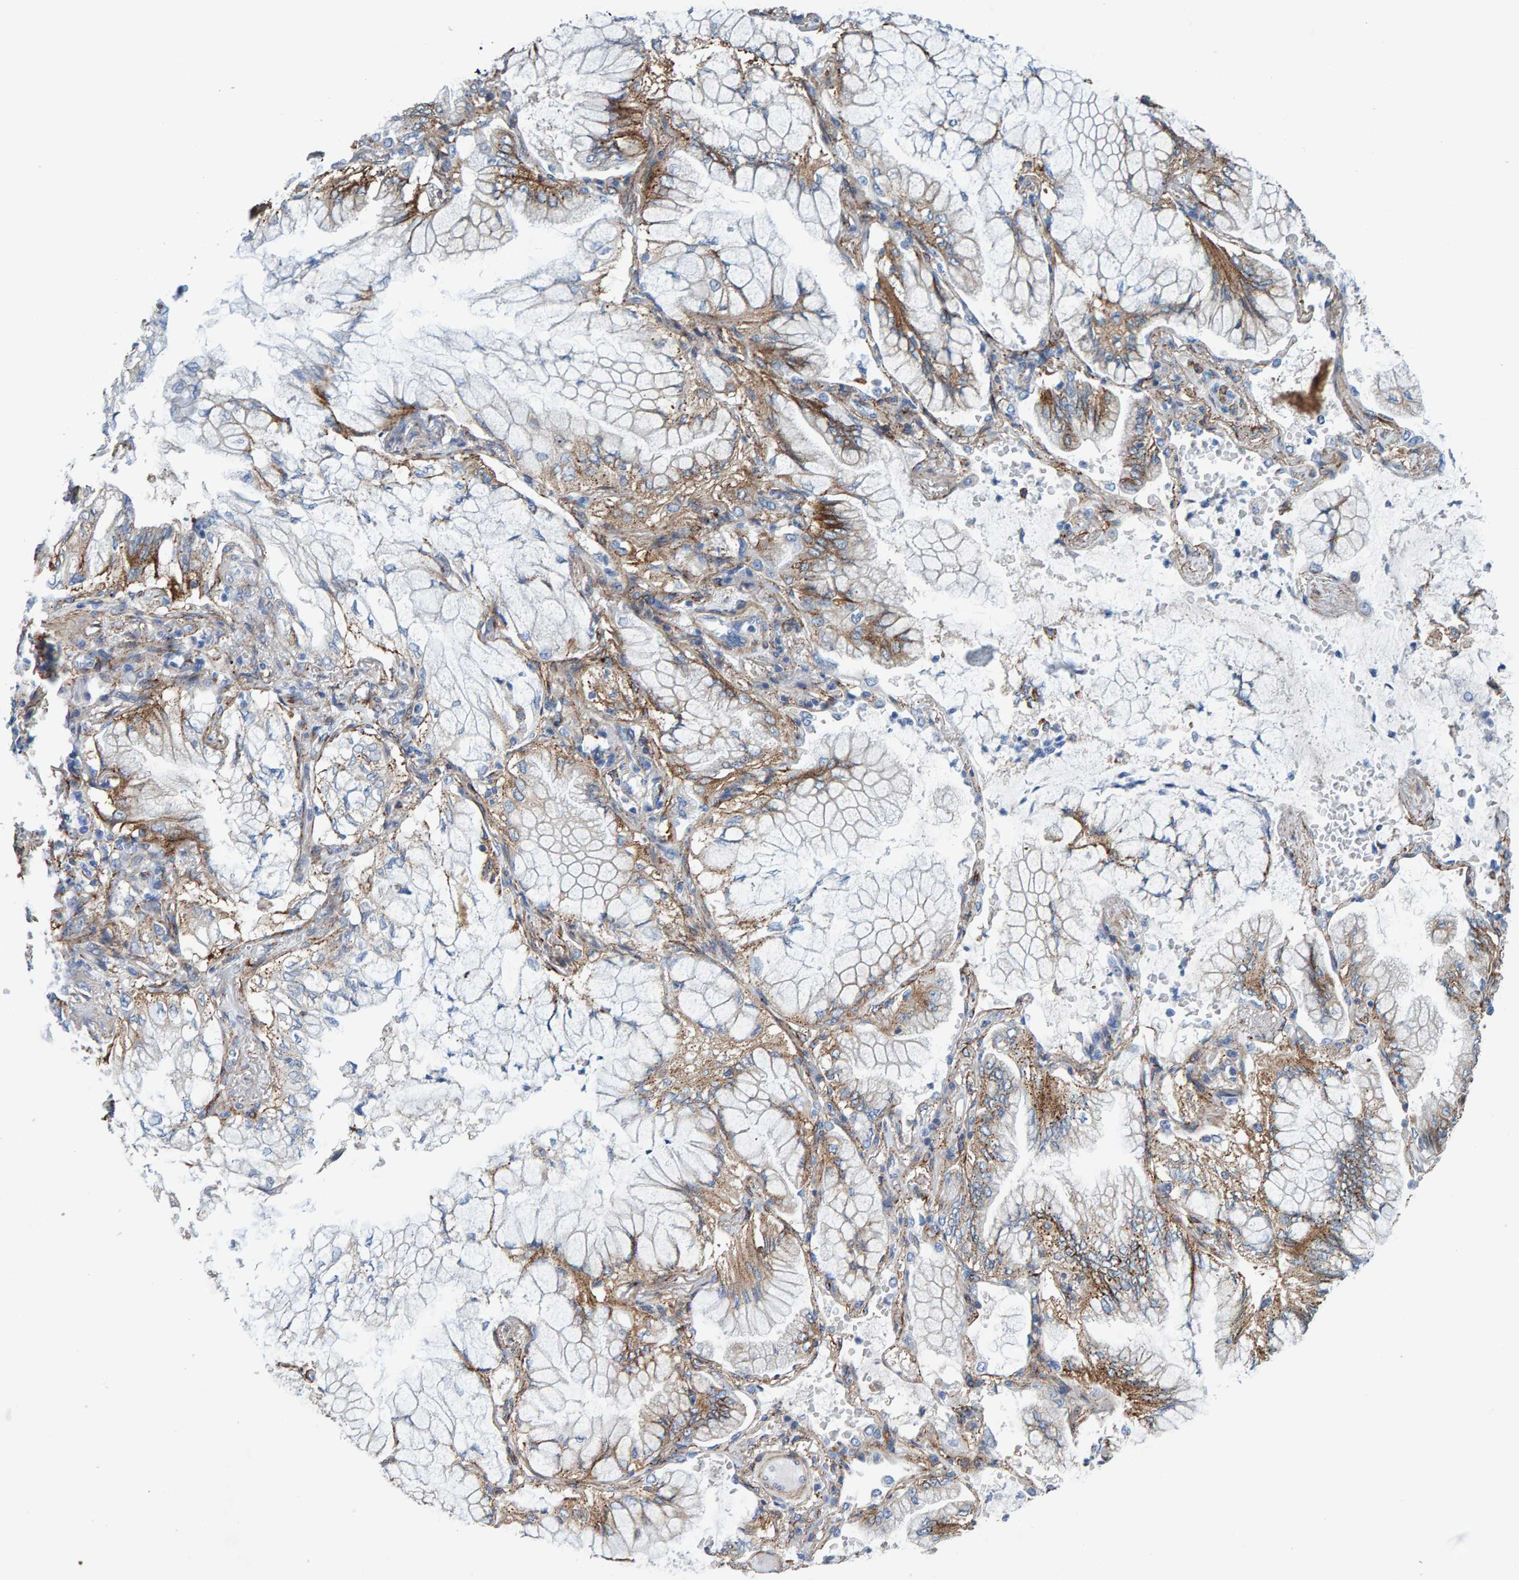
{"staining": {"intensity": "weak", "quantity": ">75%", "location": "cytoplasmic/membranous"}, "tissue": "lung cancer", "cell_type": "Tumor cells", "image_type": "cancer", "snomed": [{"axis": "morphology", "description": "Adenocarcinoma, NOS"}, {"axis": "topography", "description": "Lung"}], "caption": "Approximately >75% of tumor cells in lung adenocarcinoma display weak cytoplasmic/membranous protein staining as visualized by brown immunohistochemical staining.", "gene": "LRP1", "patient": {"sex": "female", "age": 70}}